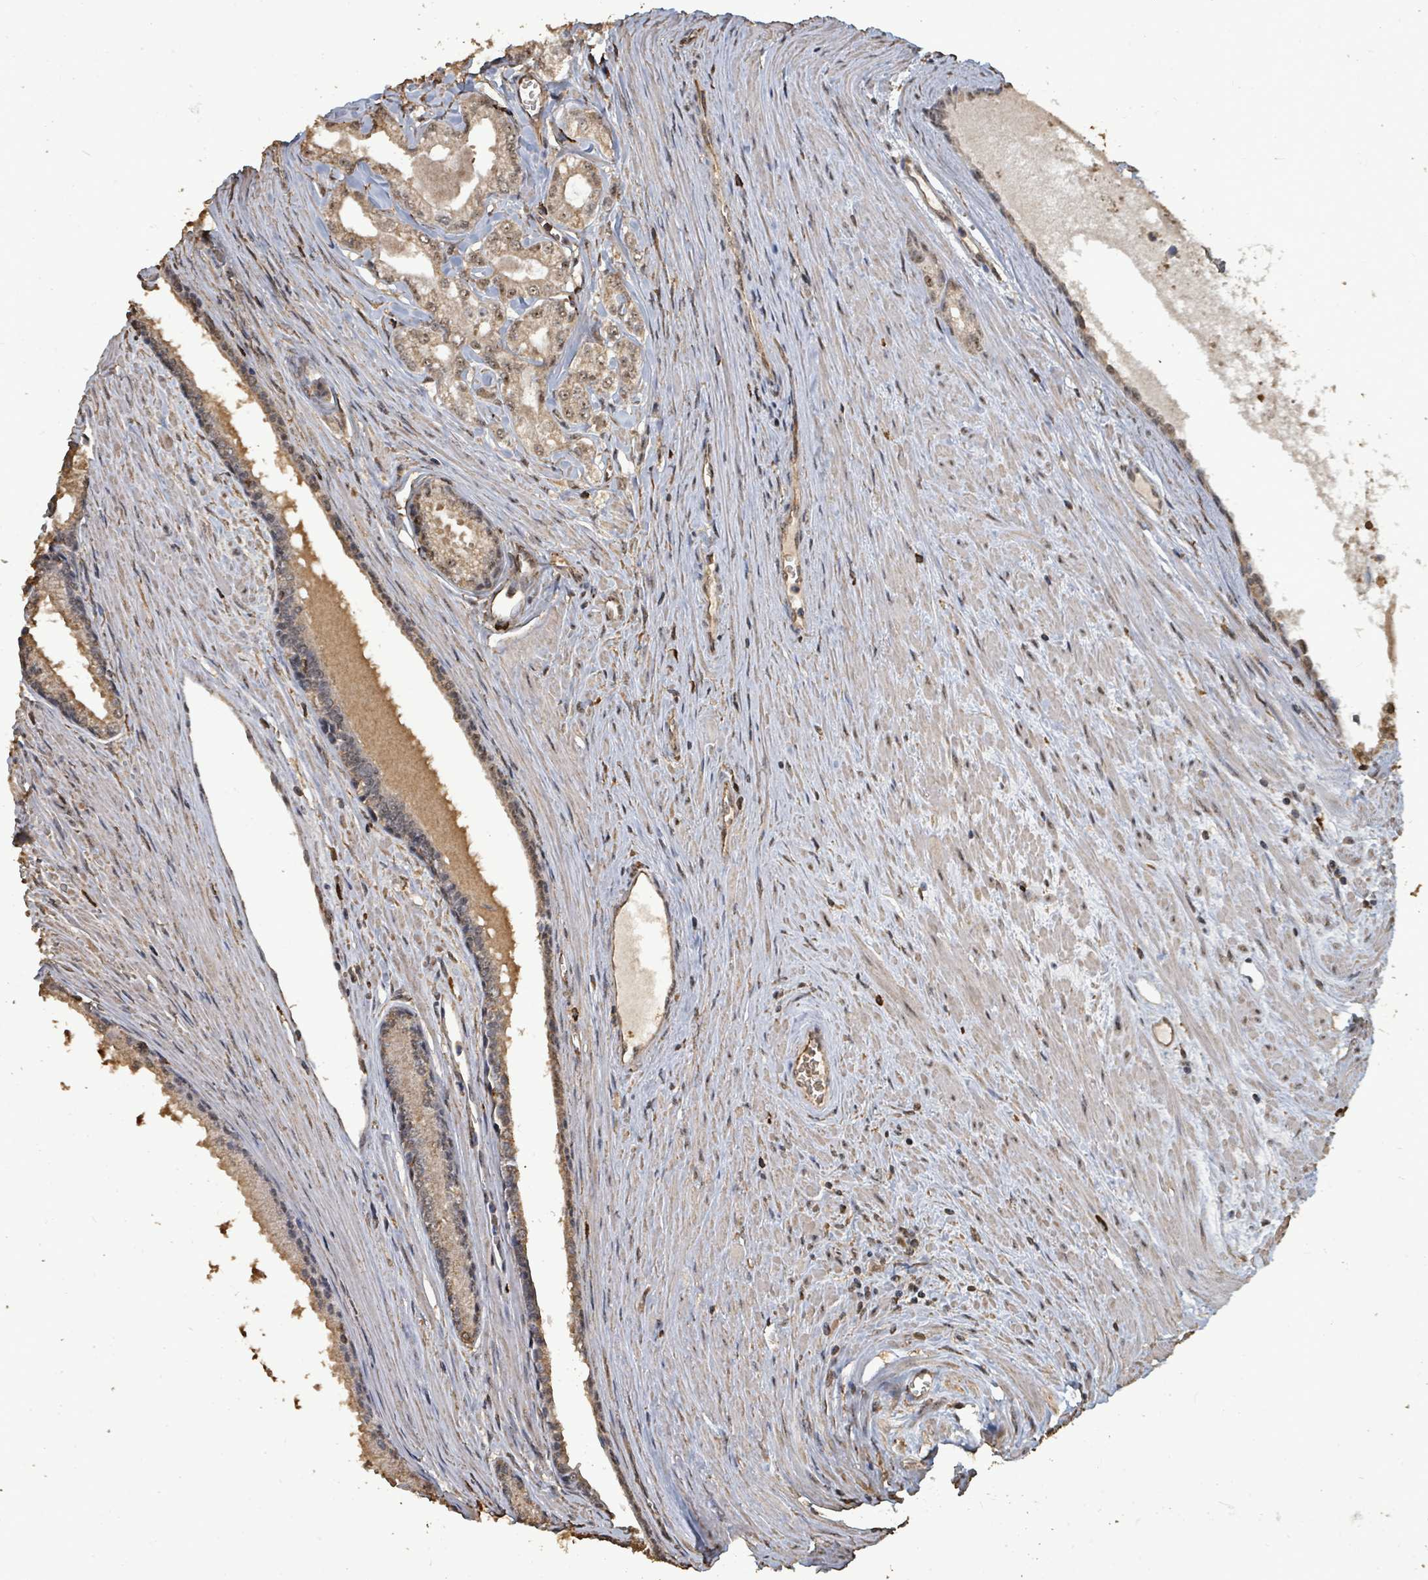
{"staining": {"intensity": "weak", "quantity": ">75%", "location": "cytoplasmic/membranous,nuclear"}, "tissue": "prostate cancer", "cell_type": "Tumor cells", "image_type": "cancer", "snomed": [{"axis": "morphology", "description": "Adenocarcinoma, High grade"}, {"axis": "topography", "description": "Prostate"}], "caption": "Weak cytoplasmic/membranous and nuclear expression is identified in about >75% of tumor cells in high-grade adenocarcinoma (prostate).", "gene": "C6orf52", "patient": {"sex": "male", "age": 68}}